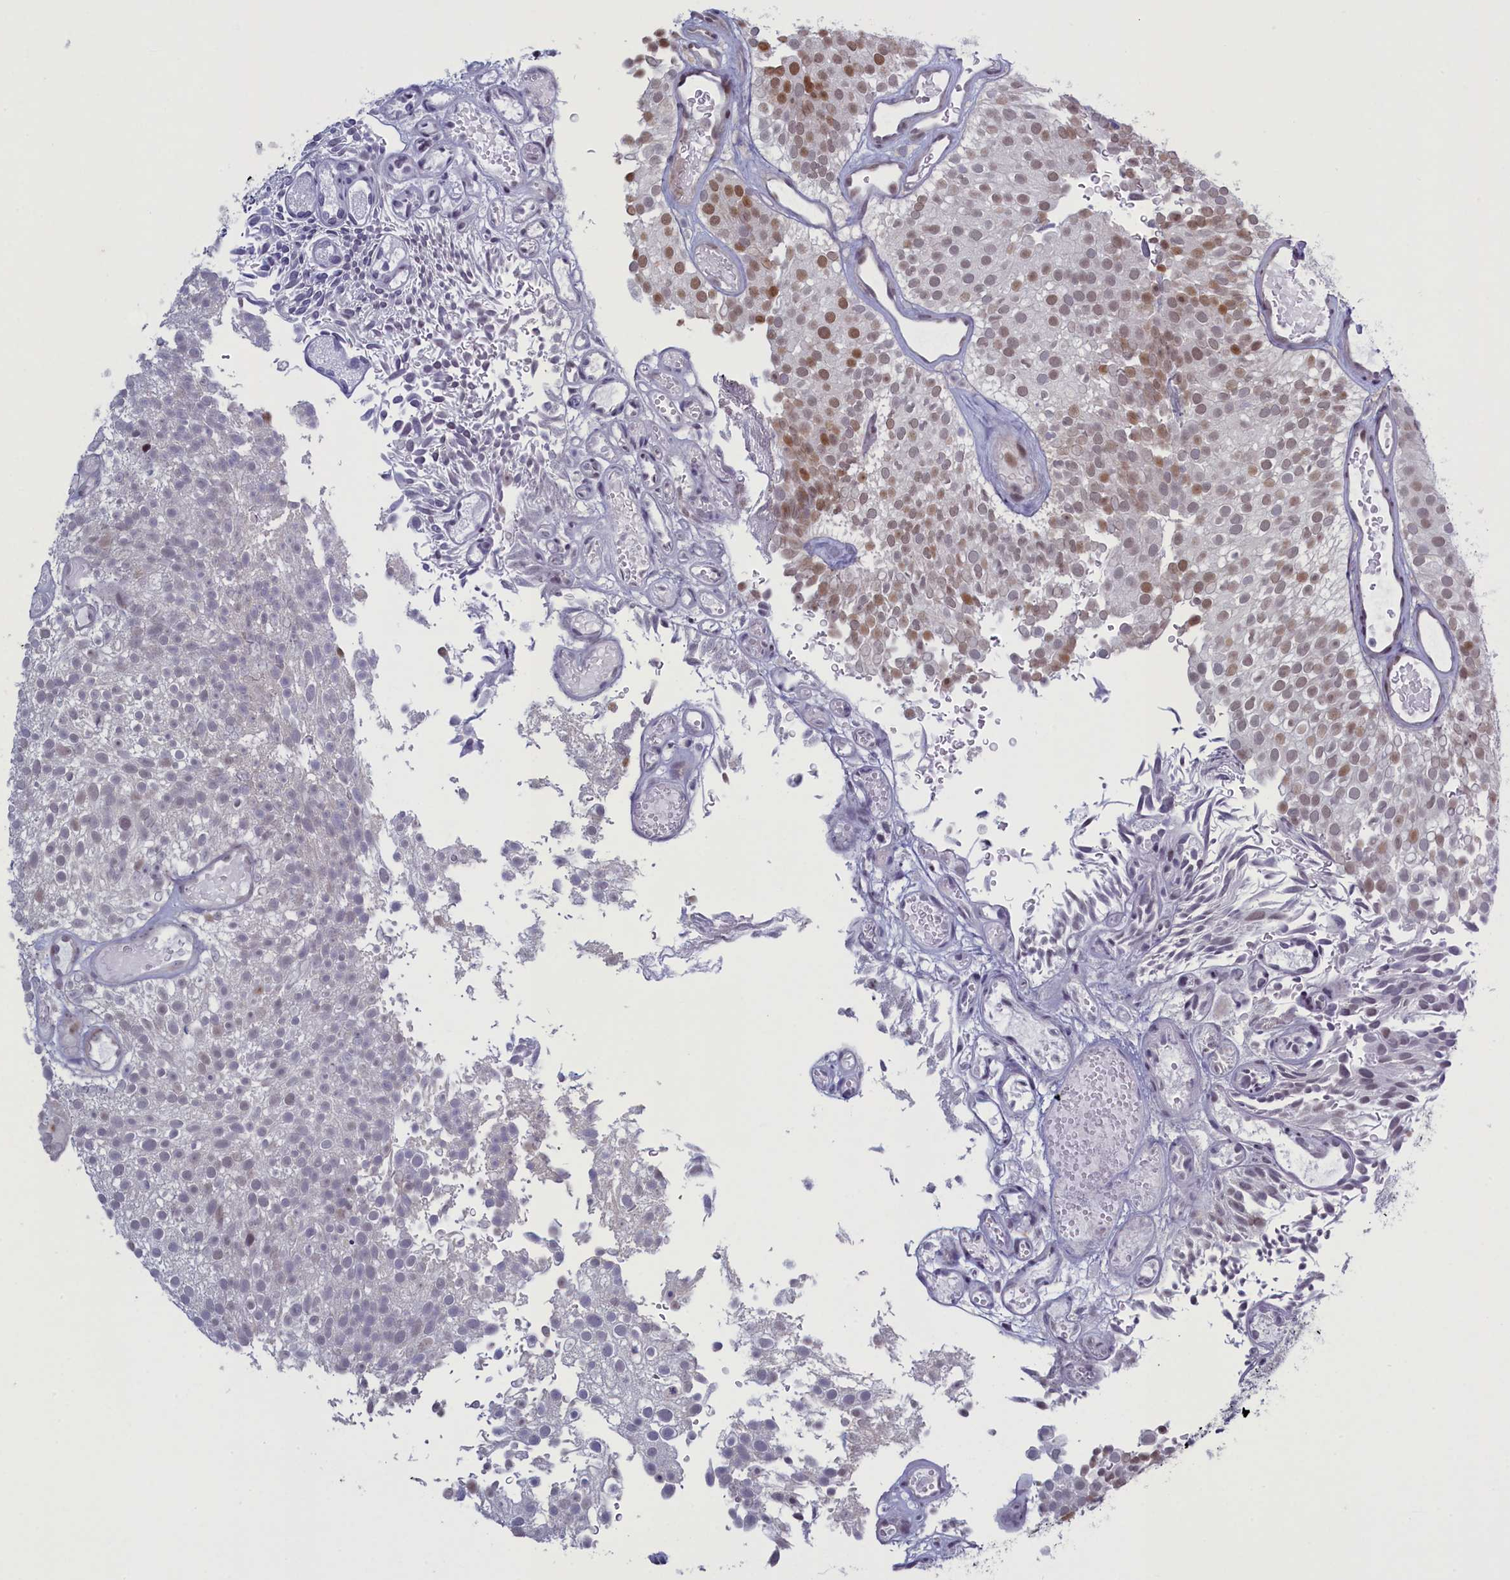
{"staining": {"intensity": "moderate", "quantity": "<25%", "location": "nuclear"}, "tissue": "urothelial cancer", "cell_type": "Tumor cells", "image_type": "cancer", "snomed": [{"axis": "morphology", "description": "Urothelial carcinoma, Low grade"}, {"axis": "topography", "description": "Urinary bladder"}], "caption": "An immunohistochemistry (IHC) photomicrograph of neoplastic tissue is shown. Protein staining in brown shows moderate nuclear positivity in urothelial carcinoma (low-grade) within tumor cells.", "gene": "ATF7IP2", "patient": {"sex": "male", "age": 78}}